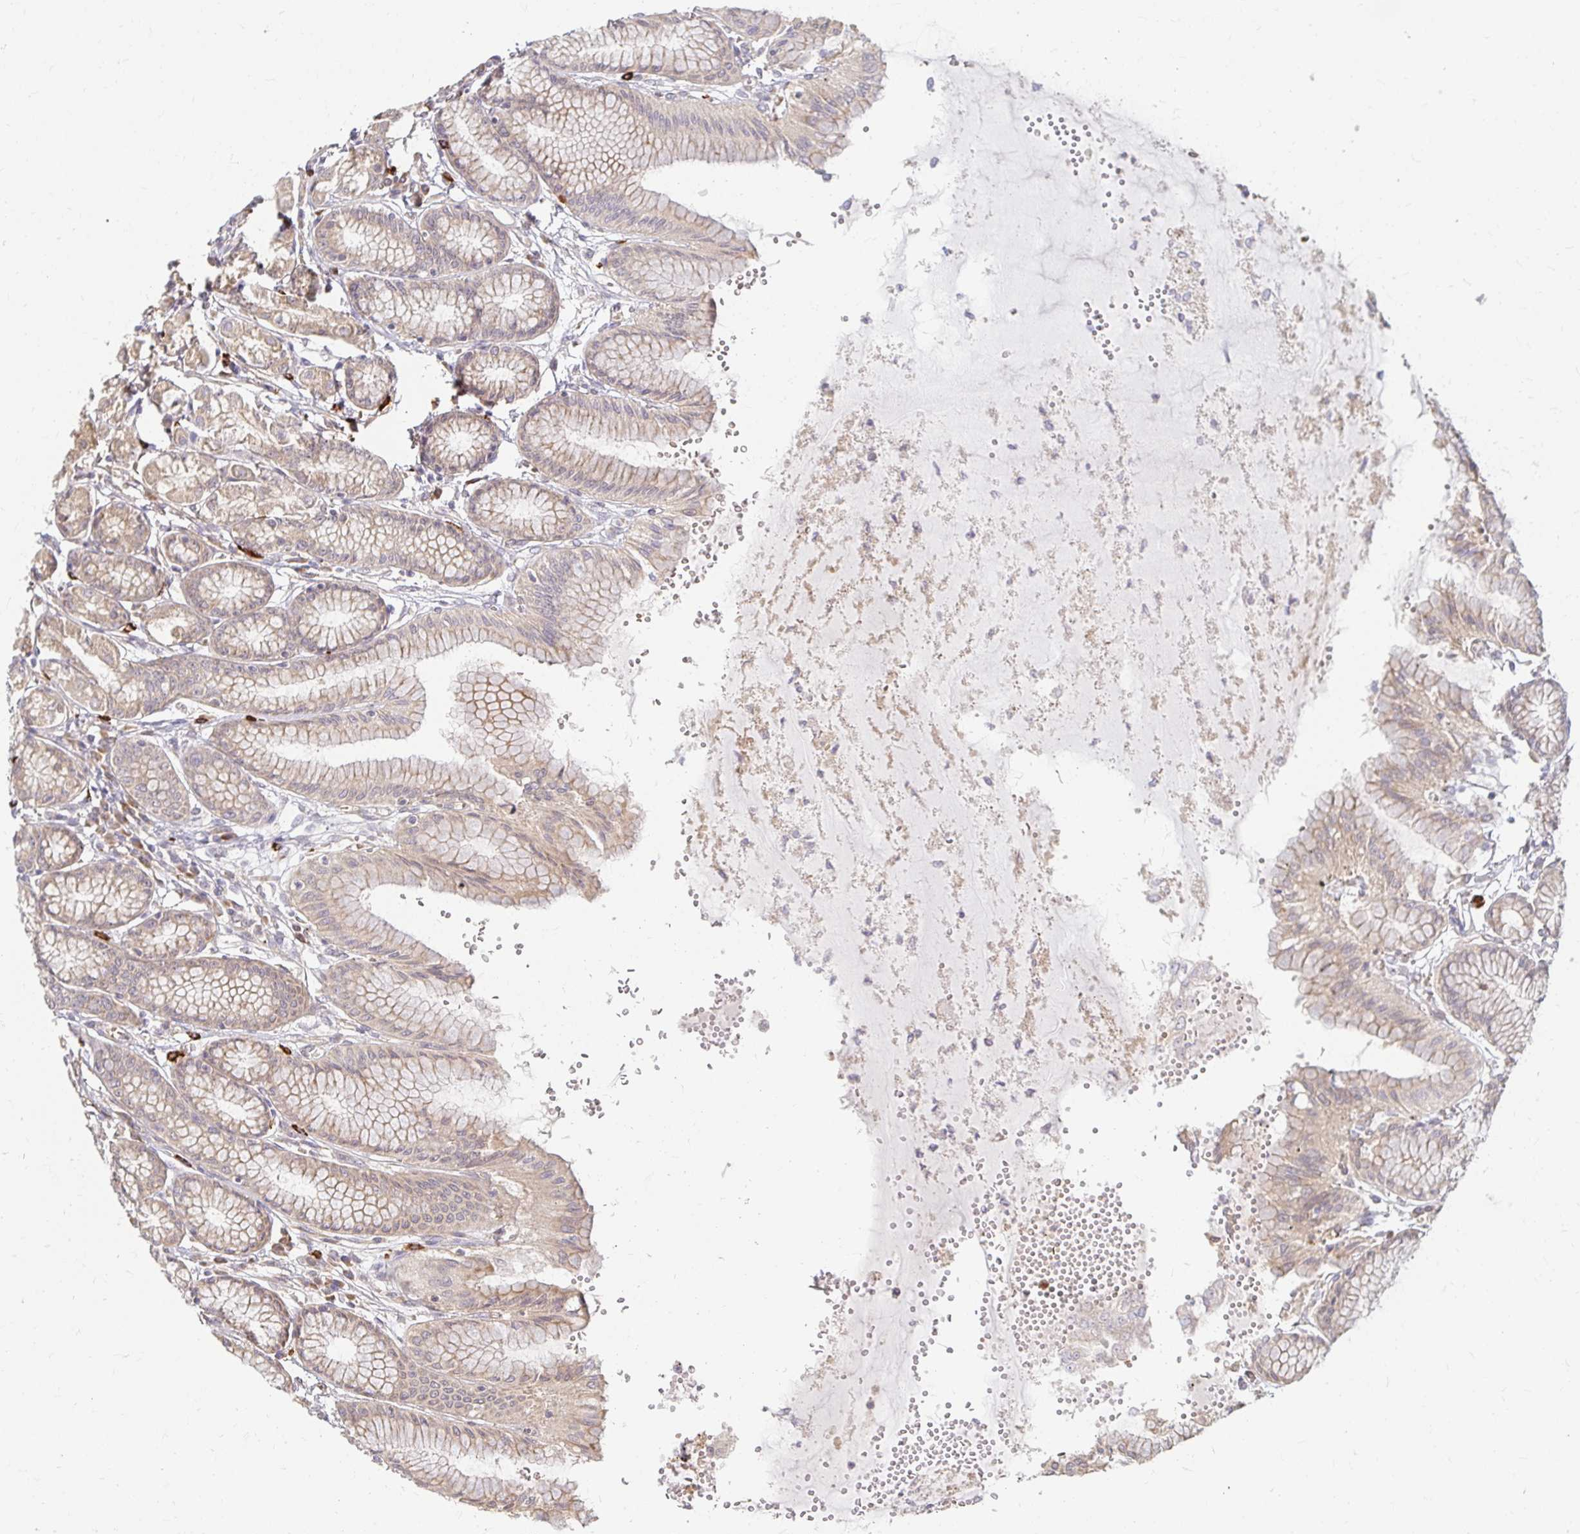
{"staining": {"intensity": "moderate", "quantity": ">75%", "location": "cytoplasmic/membranous"}, "tissue": "stomach", "cell_type": "Glandular cells", "image_type": "normal", "snomed": [{"axis": "morphology", "description": "Normal tissue, NOS"}, {"axis": "topography", "description": "Stomach"}, {"axis": "topography", "description": "Stomach, lower"}], "caption": "A high-resolution micrograph shows immunohistochemistry (IHC) staining of normal stomach, which demonstrates moderate cytoplasmic/membranous expression in approximately >75% of glandular cells. Immunohistochemistry (ihc) stains the protein in brown and the nuclei are stained blue.", "gene": "CAST", "patient": {"sex": "male", "age": 76}}